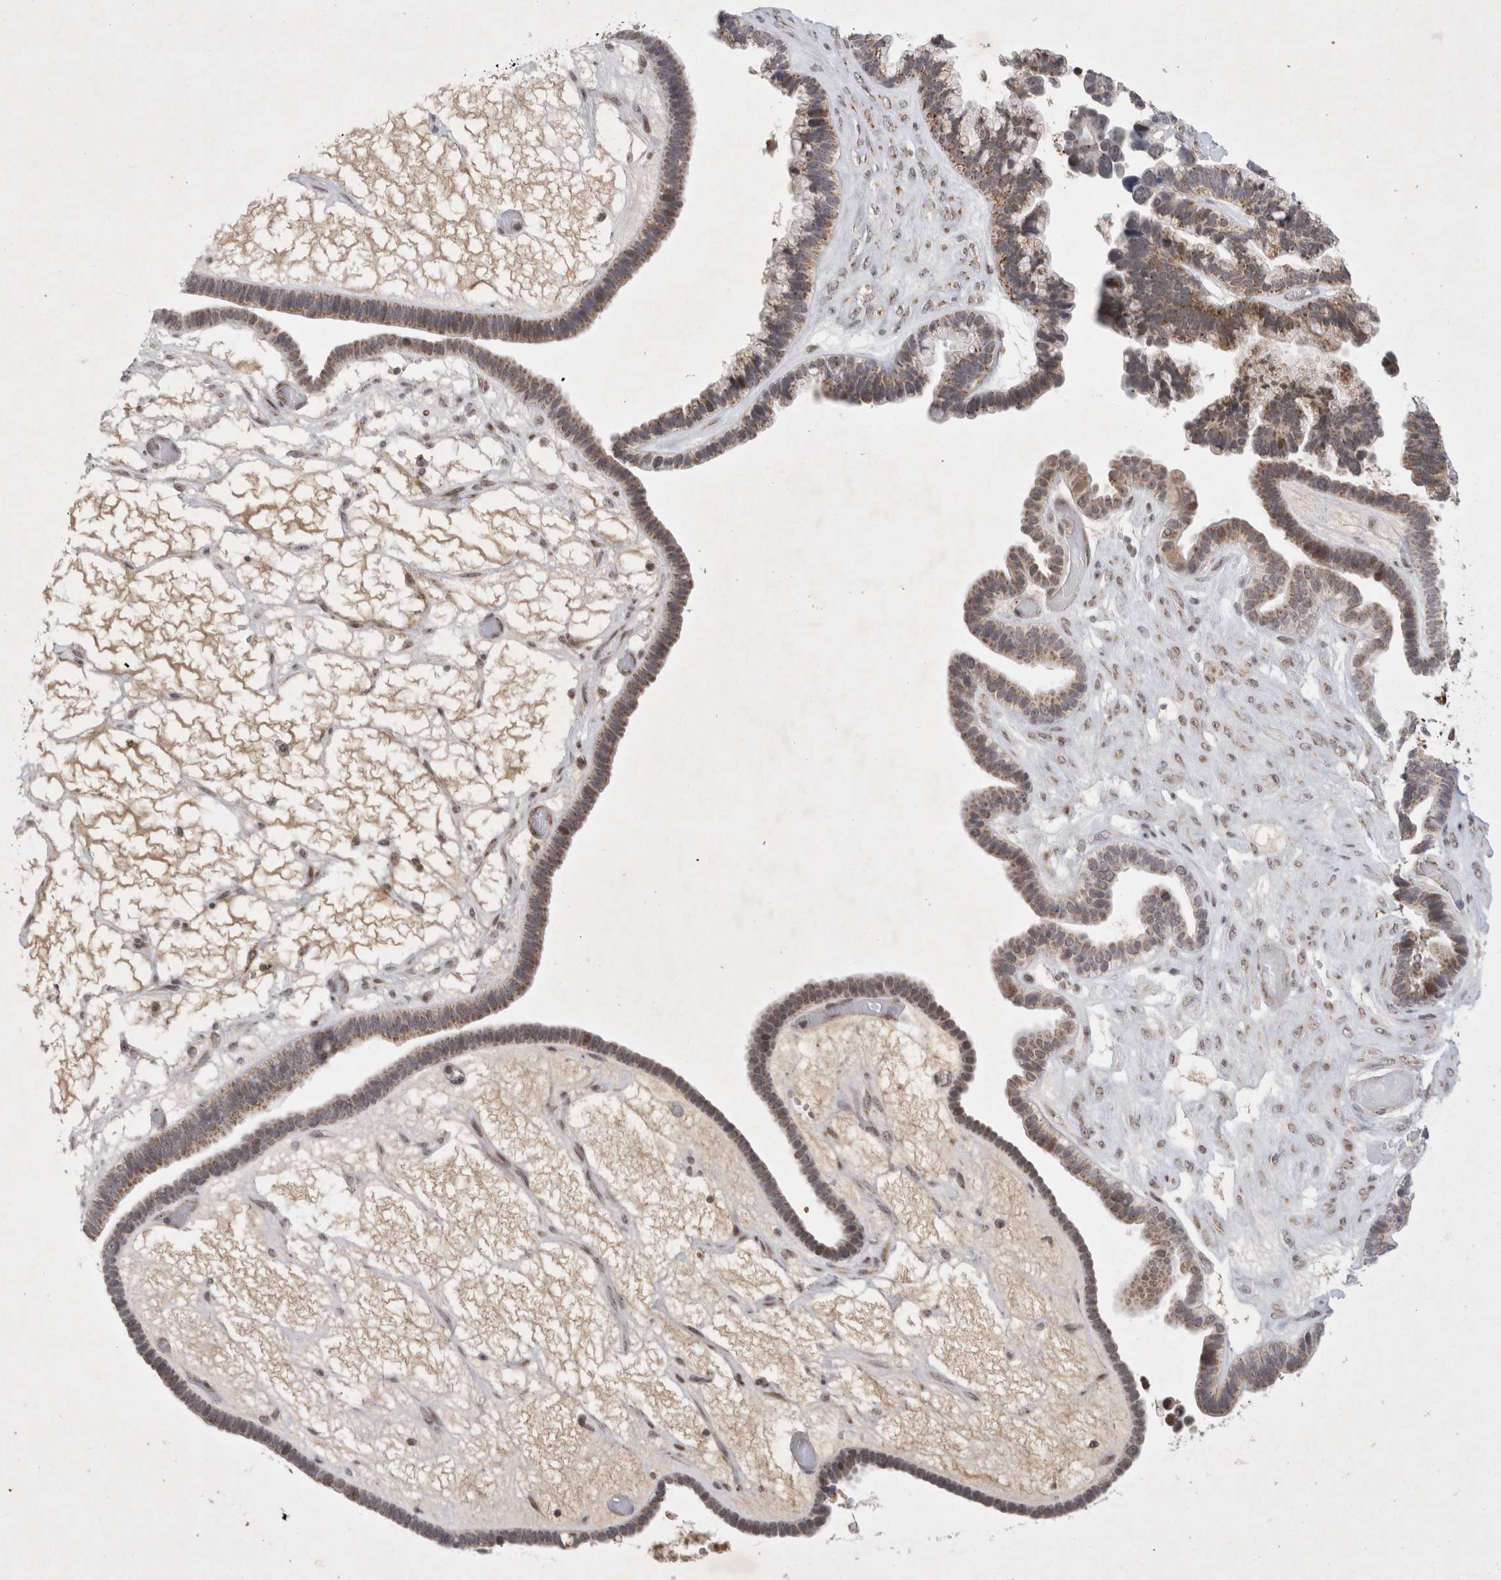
{"staining": {"intensity": "moderate", "quantity": "25%-75%", "location": "cytoplasmic/membranous,nuclear"}, "tissue": "ovarian cancer", "cell_type": "Tumor cells", "image_type": "cancer", "snomed": [{"axis": "morphology", "description": "Cystadenocarcinoma, serous, NOS"}, {"axis": "topography", "description": "Ovary"}], "caption": "Tumor cells exhibit moderate cytoplasmic/membranous and nuclear positivity in about 25%-75% of cells in ovarian serous cystadenocarcinoma.", "gene": "MRPL37", "patient": {"sex": "female", "age": 56}}